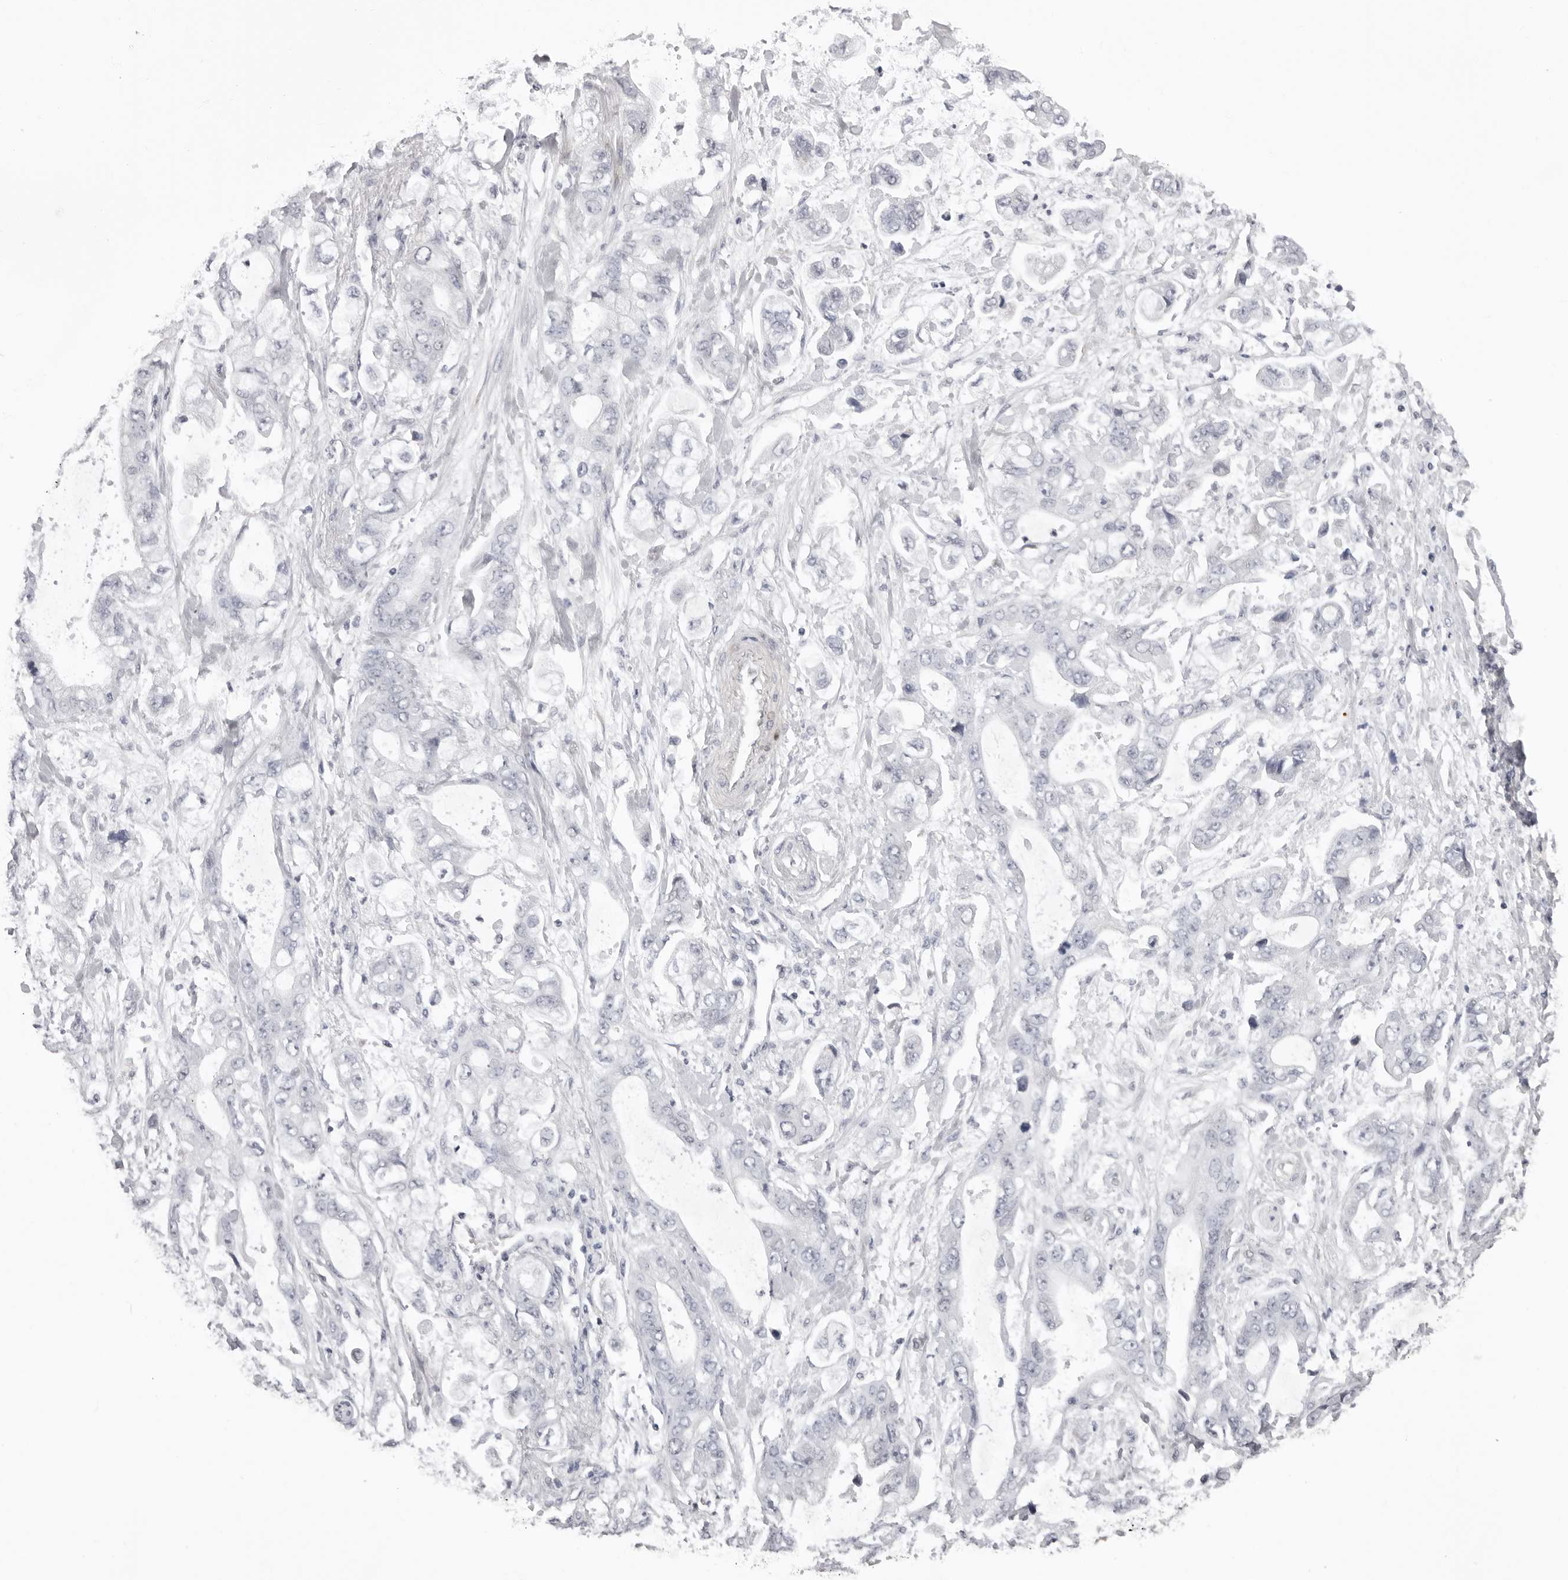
{"staining": {"intensity": "negative", "quantity": "none", "location": "none"}, "tissue": "stomach cancer", "cell_type": "Tumor cells", "image_type": "cancer", "snomed": [{"axis": "morphology", "description": "Normal tissue, NOS"}, {"axis": "morphology", "description": "Adenocarcinoma, NOS"}, {"axis": "topography", "description": "Stomach"}], "caption": "High magnification brightfield microscopy of stomach cancer stained with DAB (brown) and counterstained with hematoxylin (blue): tumor cells show no significant staining. Brightfield microscopy of IHC stained with DAB (brown) and hematoxylin (blue), captured at high magnification.", "gene": "SUGCT", "patient": {"sex": "male", "age": 62}}